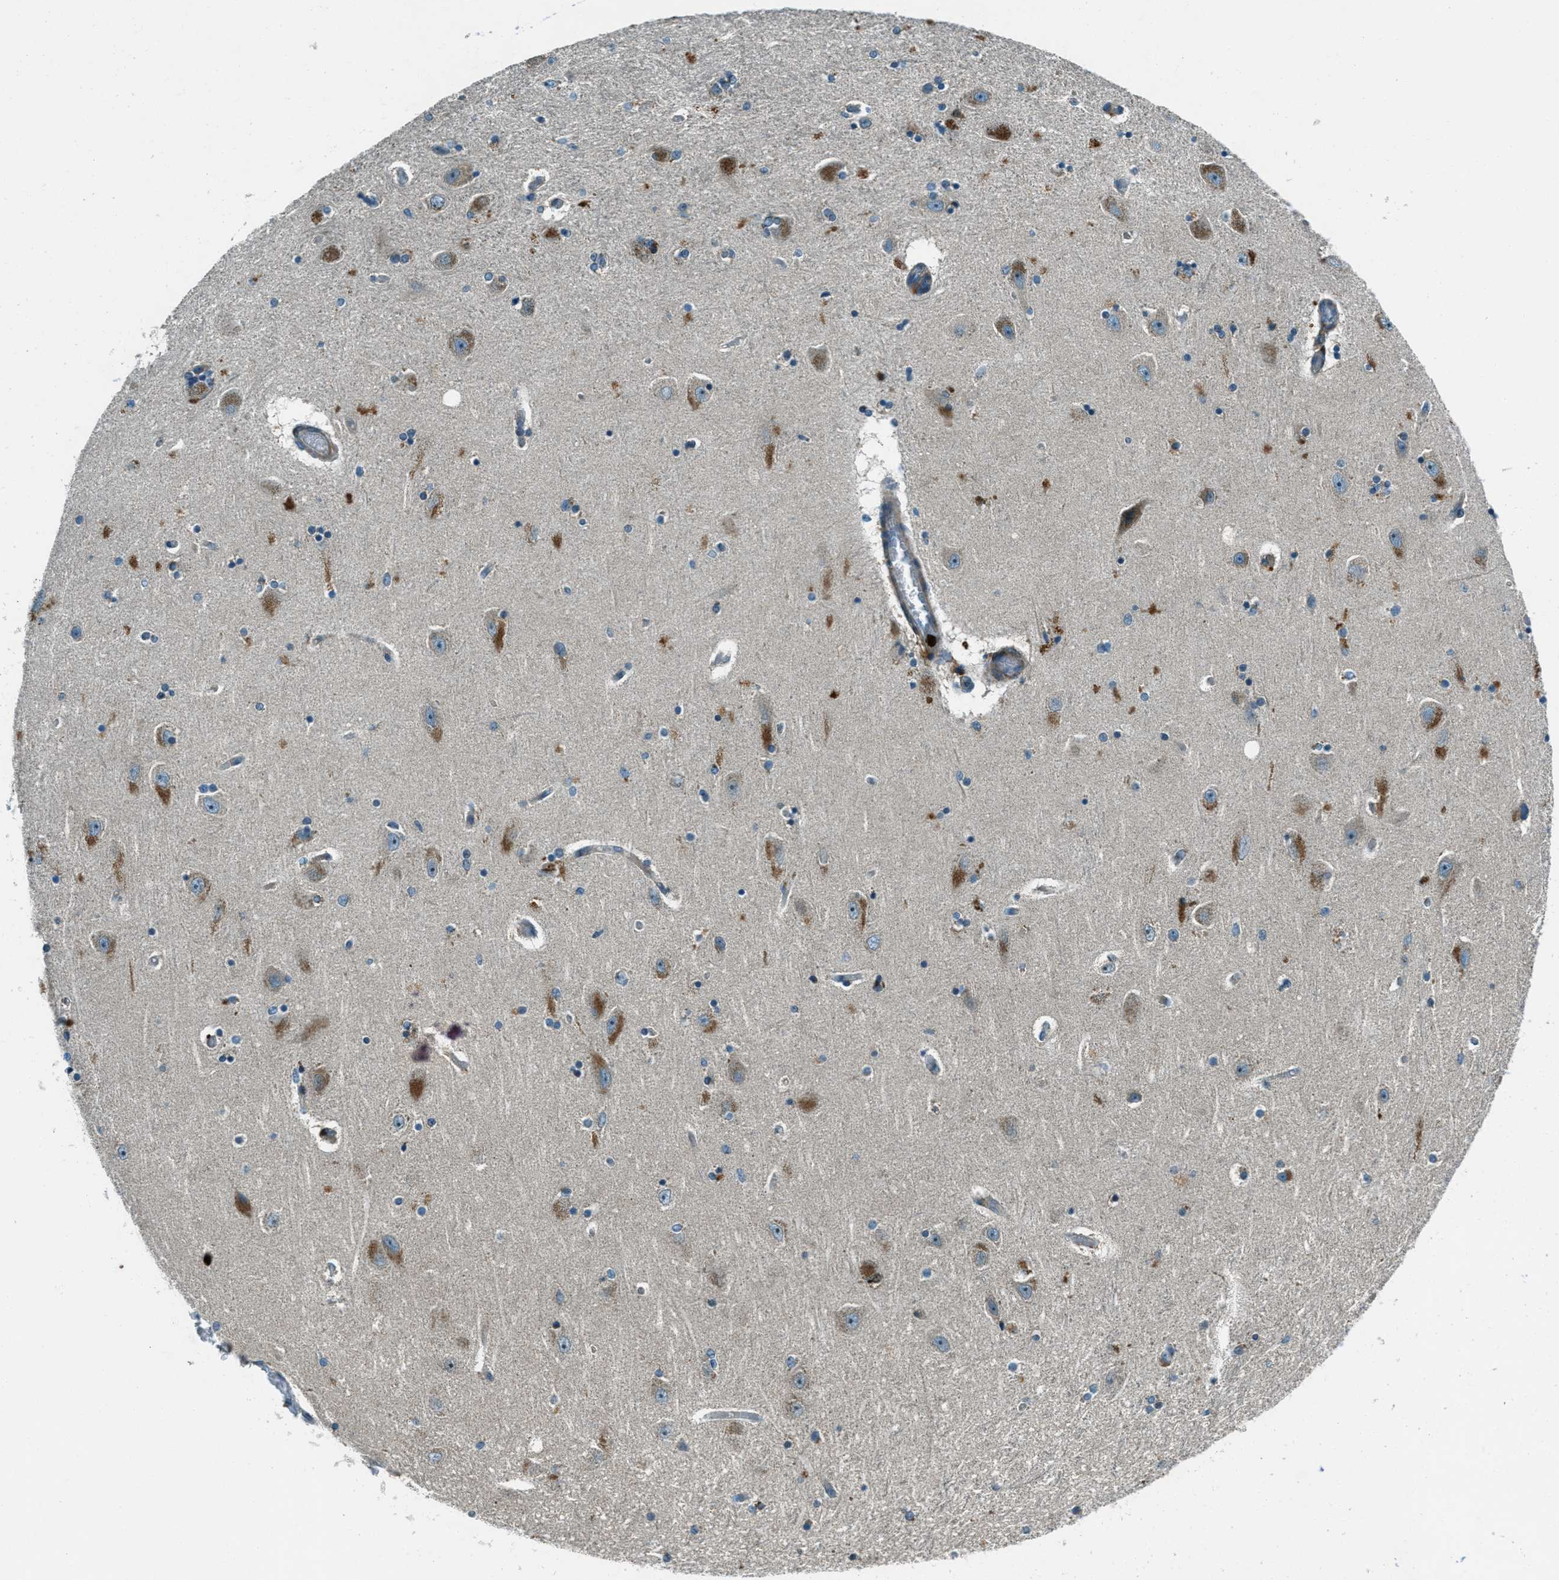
{"staining": {"intensity": "moderate", "quantity": "<25%", "location": "cytoplasmic/membranous"}, "tissue": "hippocampus", "cell_type": "Glial cells", "image_type": "normal", "snomed": [{"axis": "morphology", "description": "Normal tissue, NOS"}, {"axis": "topography", "description": "Hippocampus"}], "caption": "Protein staining of unremarkable hippocampus shows moderate cytoplasmic/membranous staining in approximately <25% of glial cells. The staining was performed using DAB (3,3'-diaminobenzidine), with brown indicating positive protein expression. Nuclei are stained blue with hematoxylin.", "gene": "FAR1", "patient": {"sex": "female", "age": 54}}